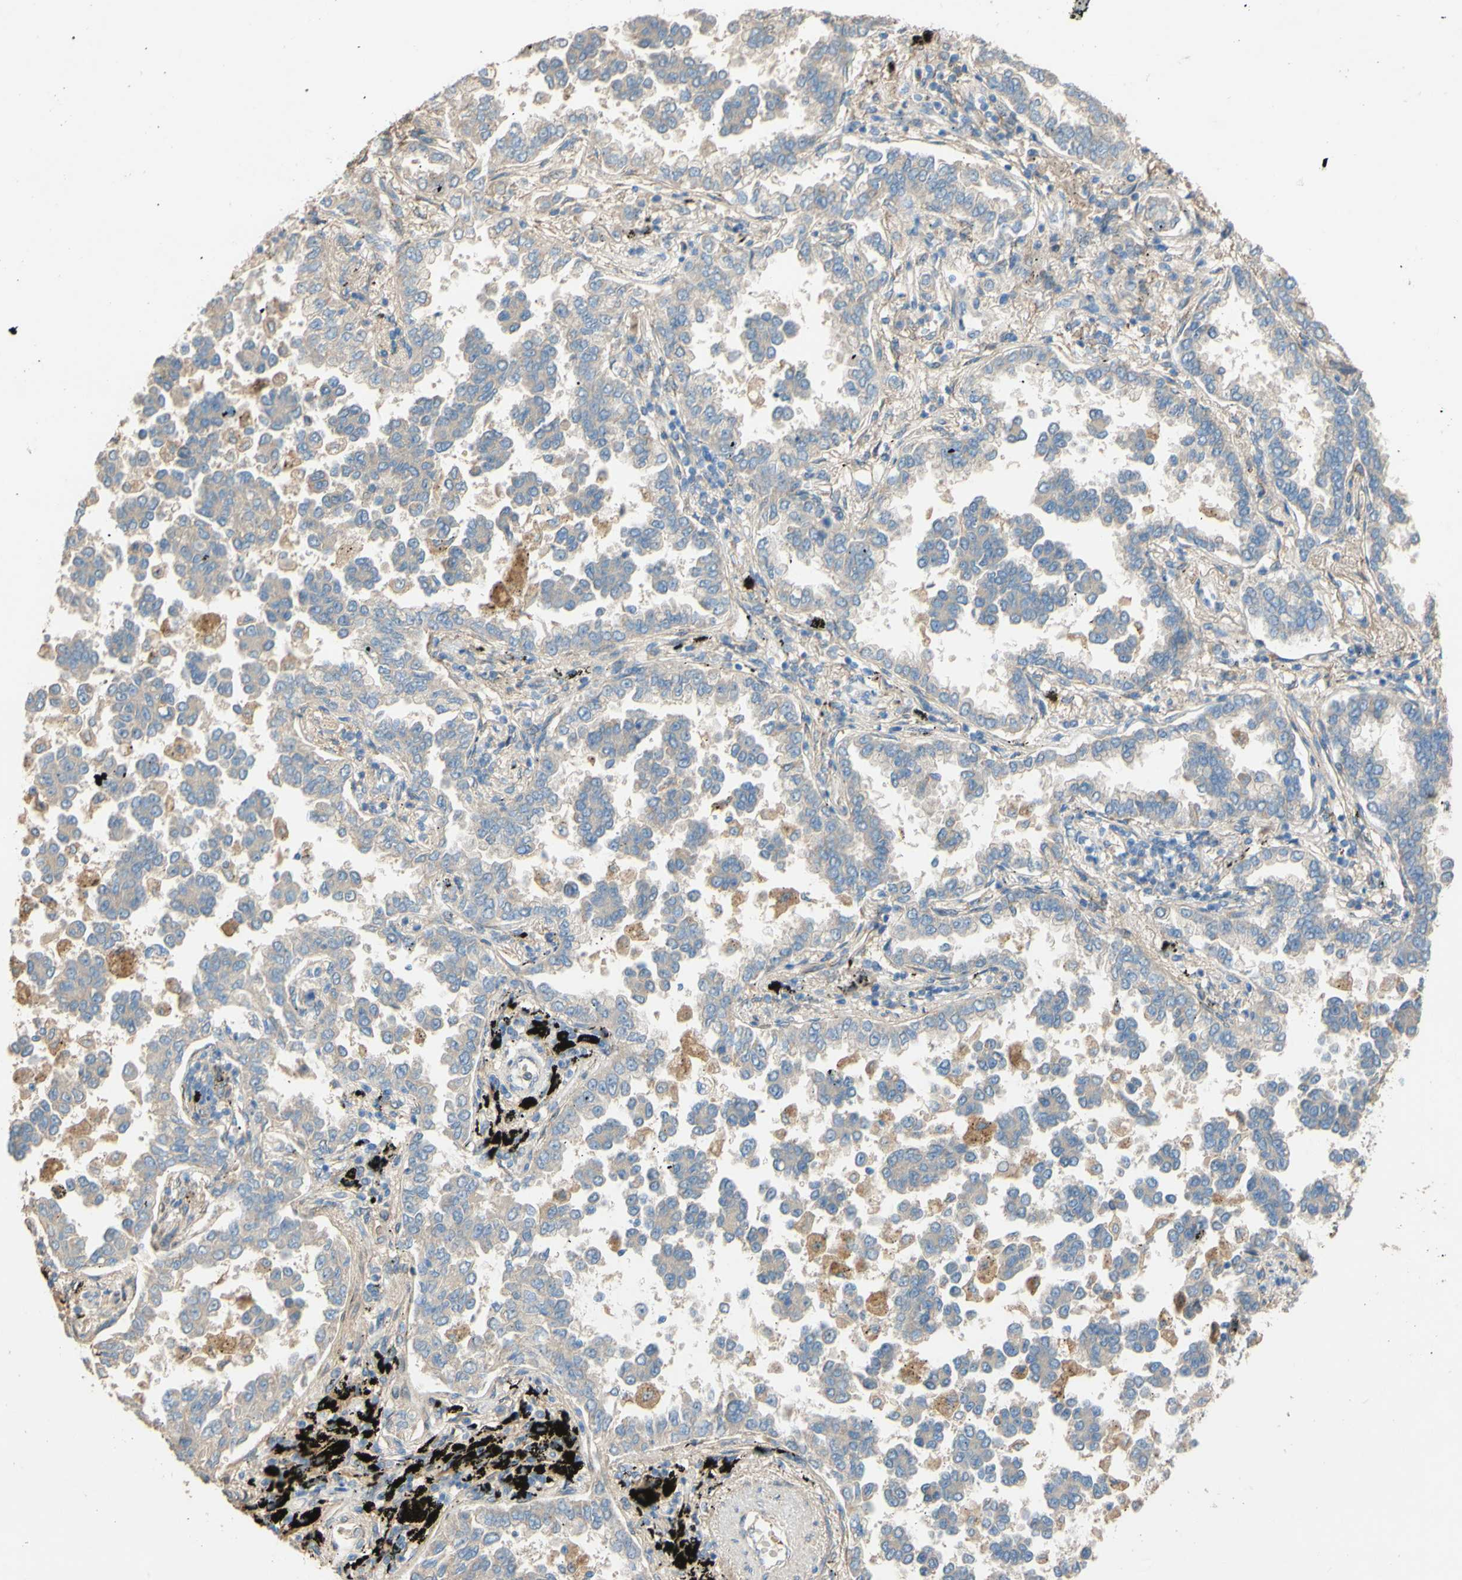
{"staining": {"intensity": "negative", "quantity": "none", "location": "none"}, "tissue": "lung cancer", "cell_type": "Tumor cells", "image_type": "cancer", "snomed": [{"axis": "morphology", "description": "Normal tissue, NOS"}, {"axis": "morphology", "description": "Adenocarcinoma, NOS"}, {"axis": "topography", "description": "Lung"}], "caption": "A high-resolution histopathology image shows IHC staining of adenocarcinoma (lung), which shows no significant positivity in tumor cells.", "gene": "DKK3", "patient": {"sex": "male", "age": 59}}